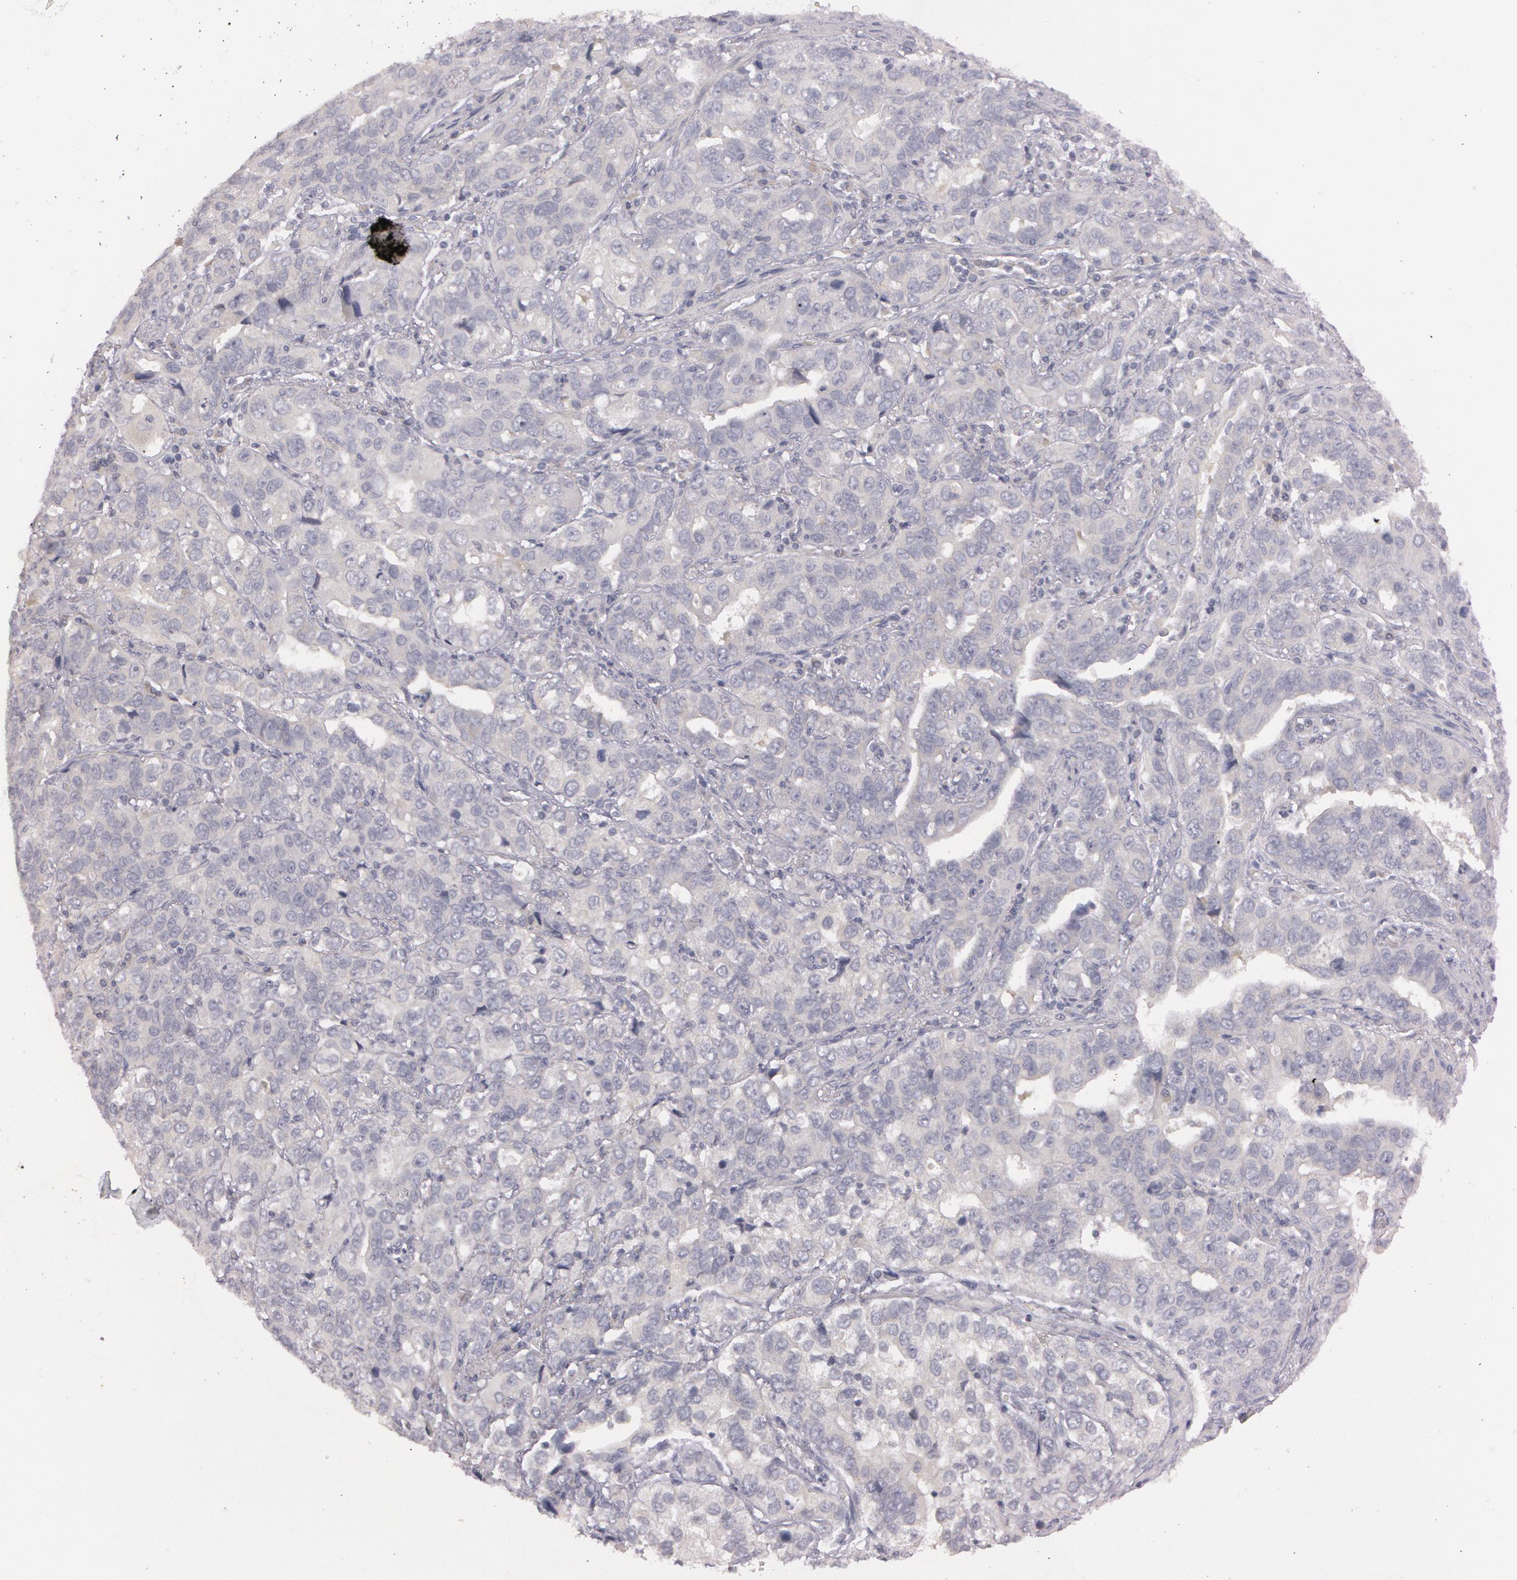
{"staining": {"intensity": "negative", "quantity": "none", "location": "none"}, "tissue": "stomach cancer", "cell_type": "Tumor cells", "image_type": "cancer", "snomed": [{"axis": "morphology", "description": "Adenocarcinoma, NOS"}, {"axis": "topography", "description": "Stomach, upper"}], "caption": "DAB (3,3'-diaminobenzidine) immunohistochemical staining of human stomach cancer reveals no significant staining in tumor cells. (Brightfield microscopy of DAB (3,3'-diaminobenzidine) immunohistochemistry (IHC) at high magnification).", "gene": "MXRA5", "patient": {"sex": "male", "age": 76}}